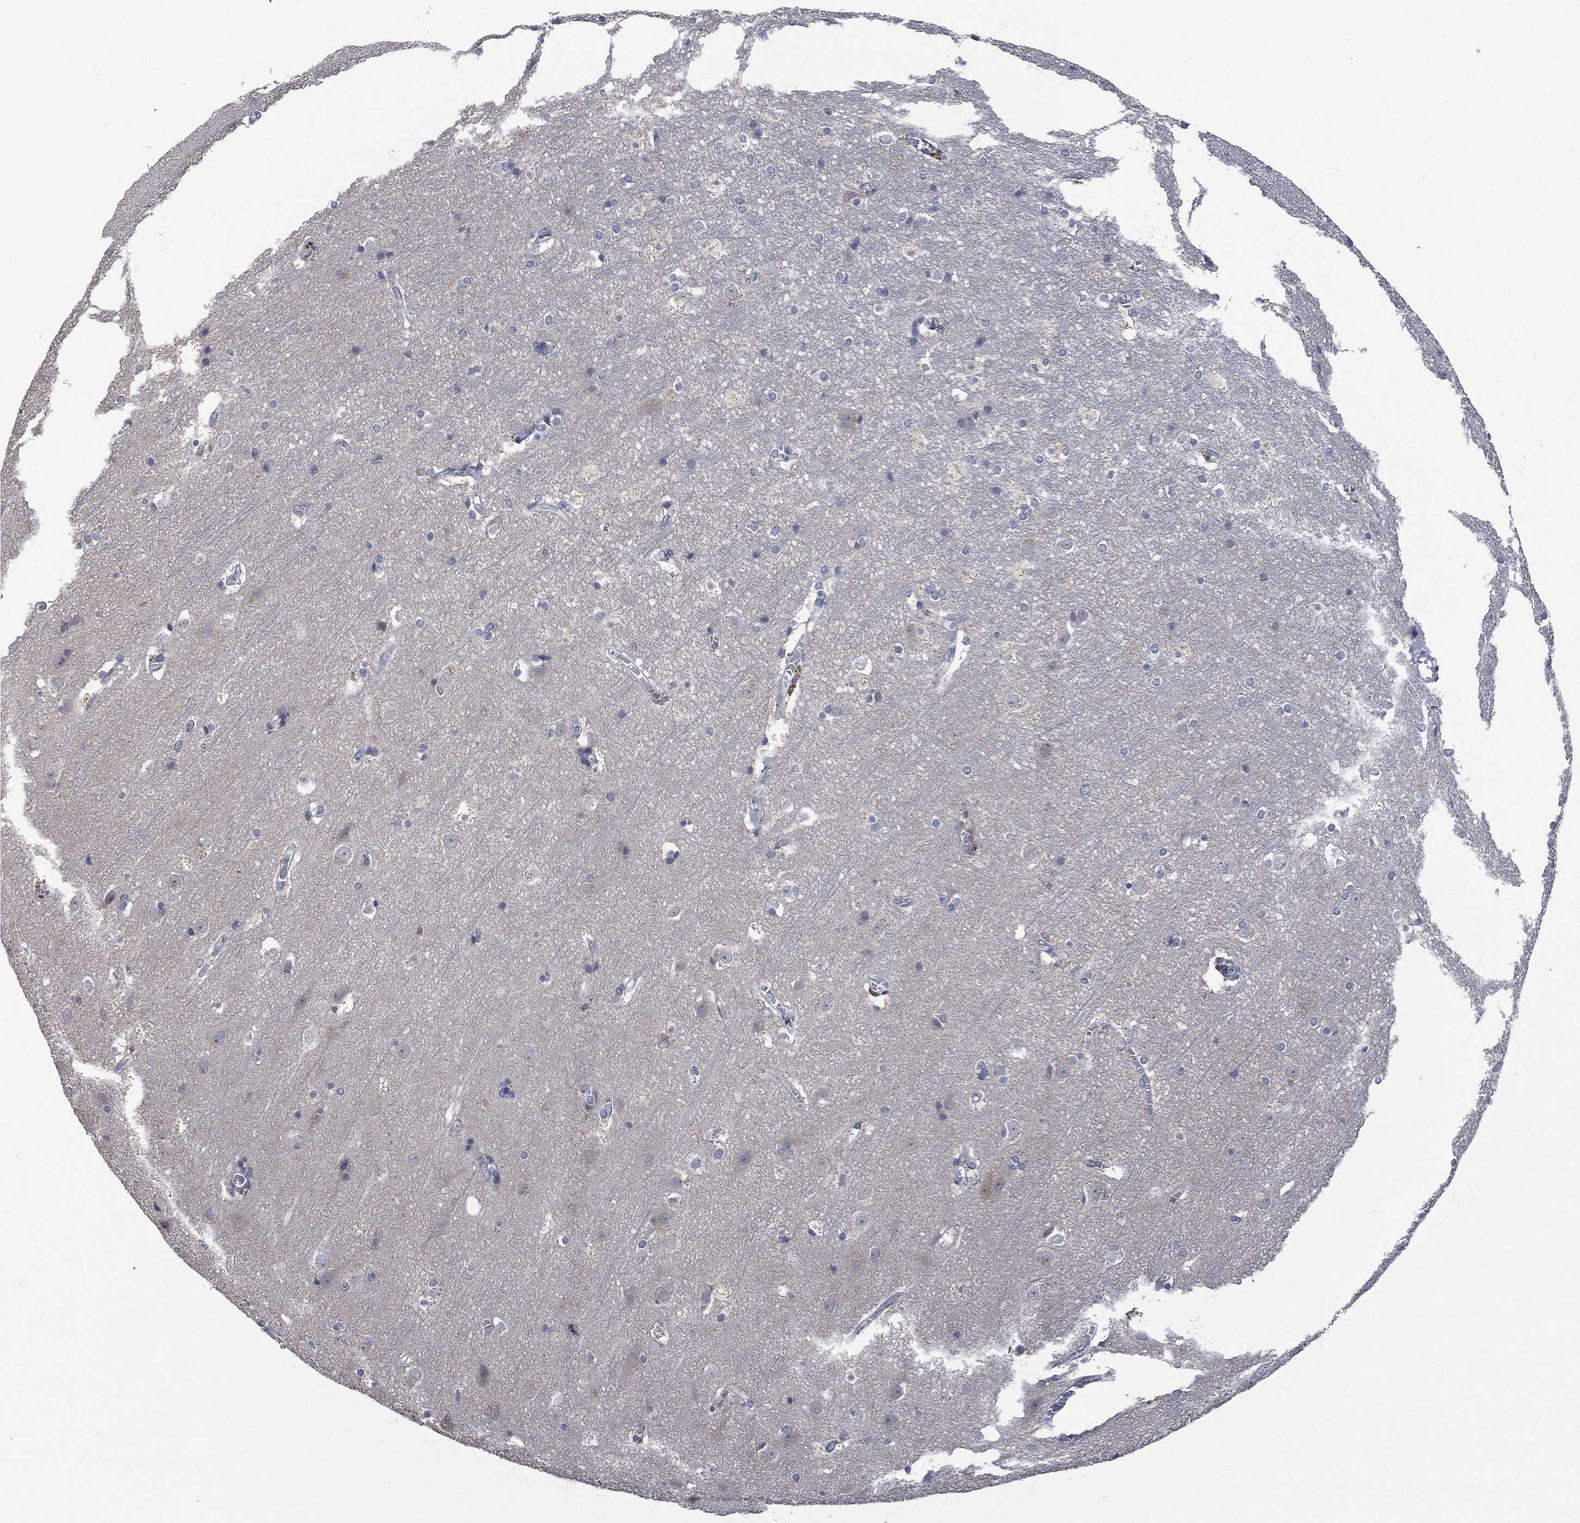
{"staining": {"intensity": "negative", "quantity": "none", "location": "none"}, "tissue": "cerebral cortex", "cell_type": "Endothelial cells", "image_type": "normal", "snomed": [{"axis": "morphology", "description": "Normal tissue, NOS"}, {"axis": "topography", "description": "Cerebral cortex"}], "caption": "Cerebral cortex stained for a protein using immunohistochemistry displays no positivity endothelial cells.", "gene": "IL1RN", "patient": {"sex": "male", "age": 59}}